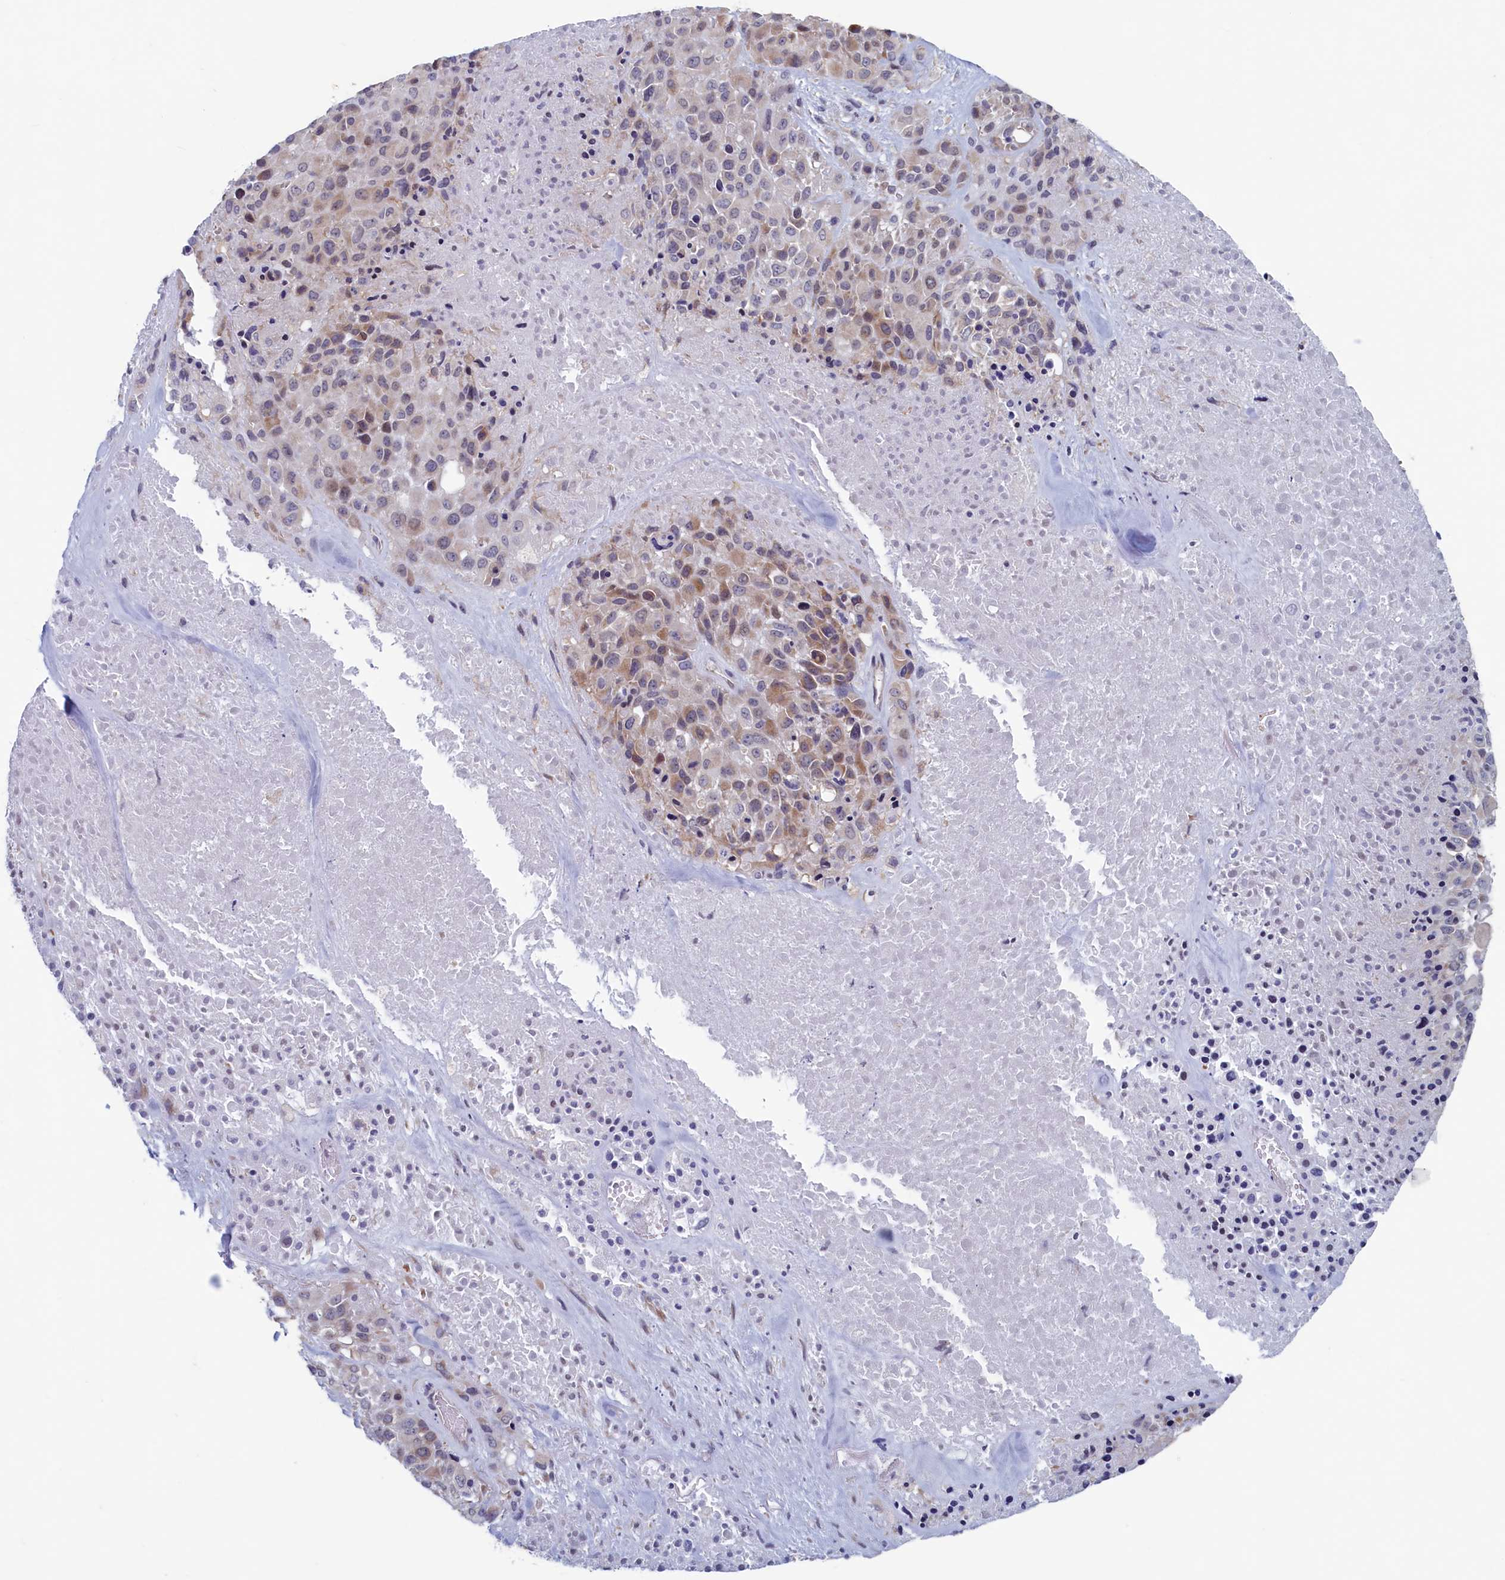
{"staining": {"intensity": "weak", "quantity": "25%-75%", "location": "cytoplasmic/membranous"}, "tissue": "melanoma", "cell_type": "Tumor cells", "image_type": "cancer", "snomed": [{"axis": "morphology", "description": "Malignant melanoma, Metastatic site"}, {"axis": "topography", "description": "Skin"}], "caption": "A histopathology image of malignant melanoma (metastatic site) stained for a protein reveals weak cytoplasmic/membranous brown staining in tumor cells. (DAB (3,3'-diaminobenzidine) IHC, brown staining for protein, blue staining for nuclei).", "gene": "WDR76", "patient": {"sex": "female", "age": 81}}